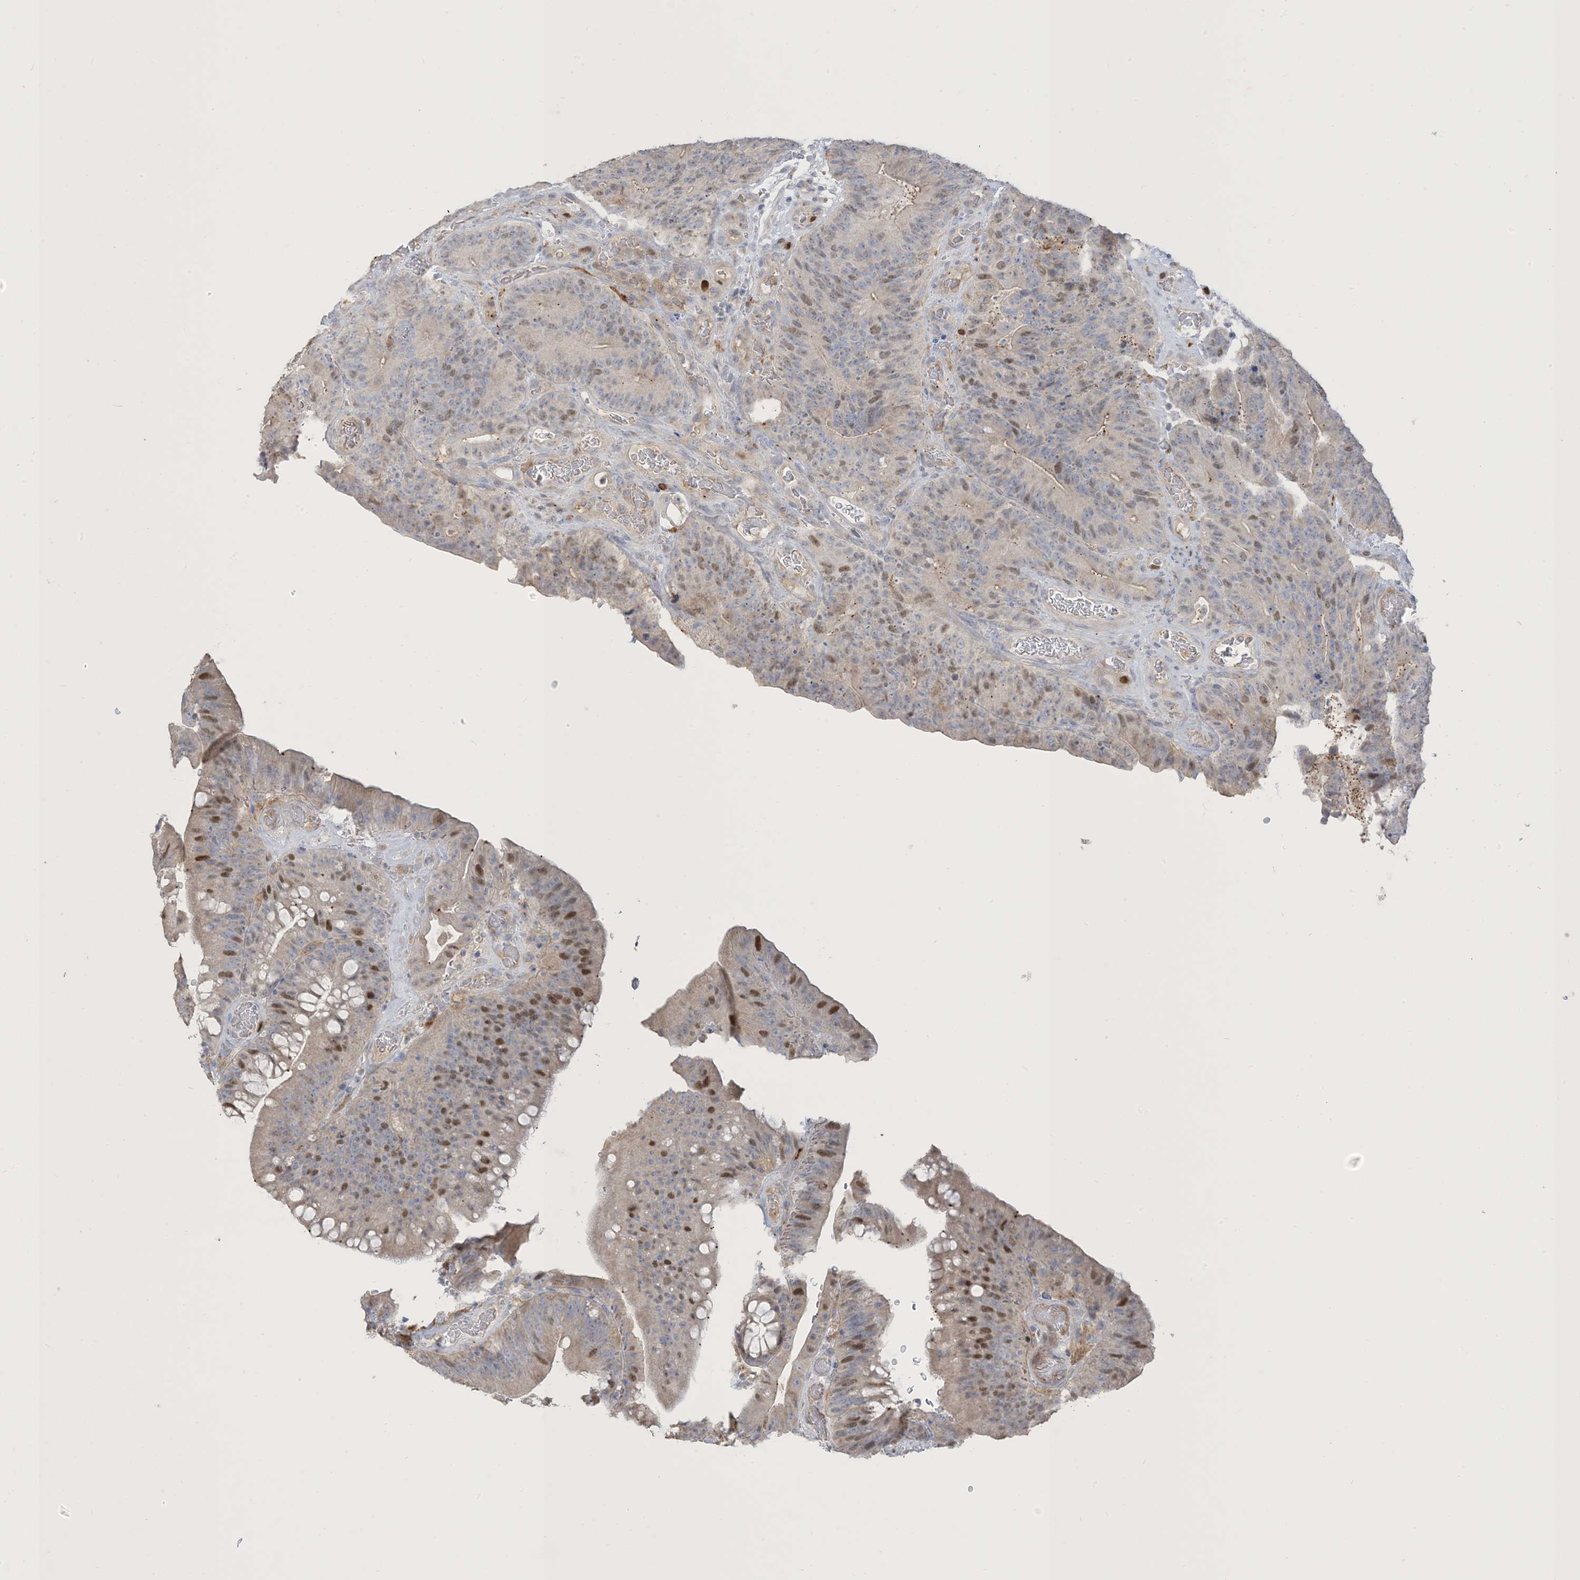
{"staining": {"intensity": "moderate", "quantity": "<25%", "location": "nuclear"}, "tissue": "colorectal cancer", "cell_type": "Tumor cells", "image_type": "cancer", "snomed": [{"axis": "morphology", "description": "Normal tissue, NOS"}, {"axis": "topography", "description": "Colon"}], "caption": "The image displays a brown stain indicating the presence of a protein in the nuclear of tumor cells in colorectal cancer. (DAB (3,3'-diaminobenzidine) IHC, brown staining for protein, blue staining for nuclei).", "gene": "PEAR1", "patient": {"sex": "female", "age": 82}}